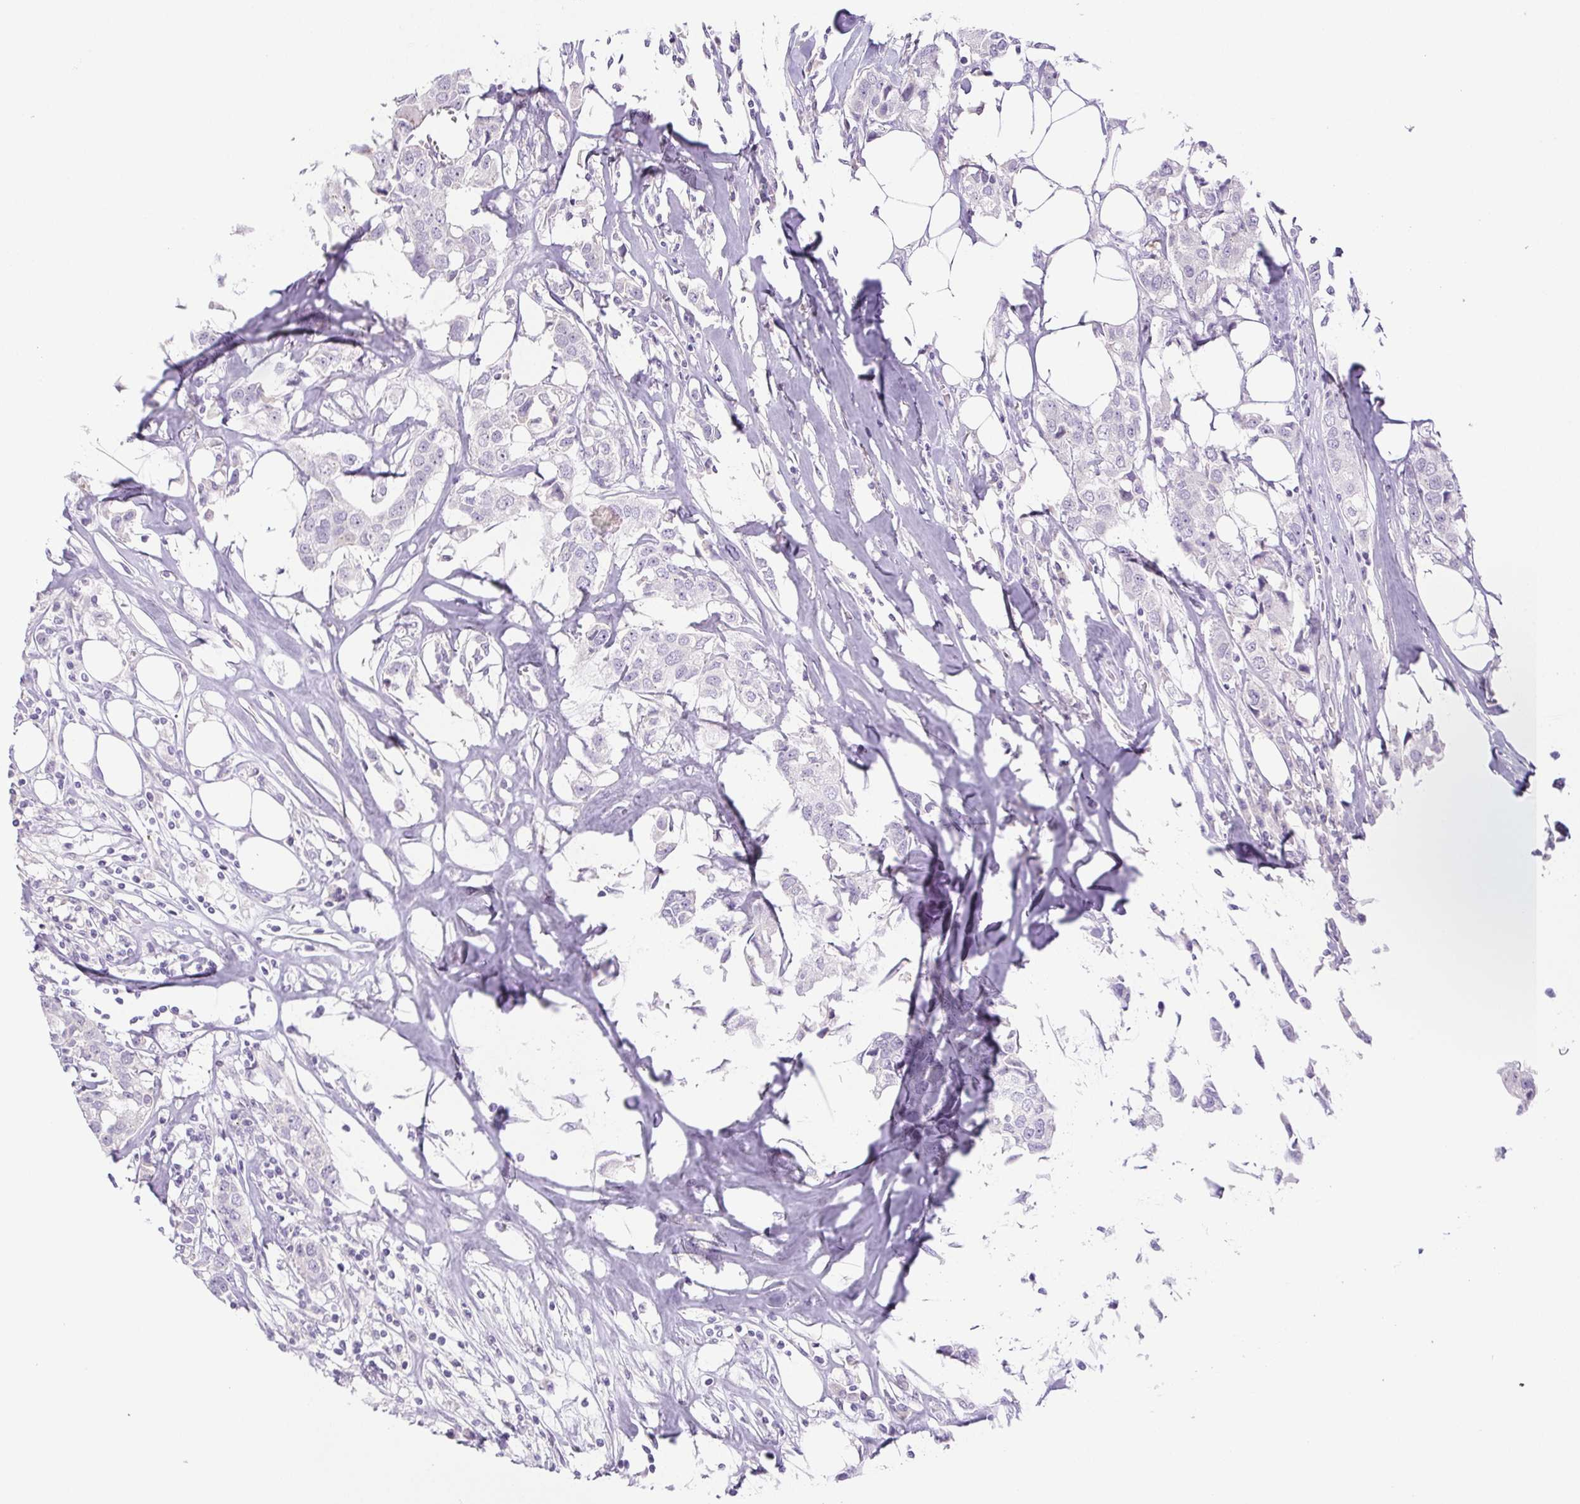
{"staining": {"intensity": "negative", "quantity": "none", "location": "none"}, "tissue": "breast cancer", "cell_type": "Tumor cells", "image_type": "cancer", "snomed": [{"axis": "morphology", "description": "Duct carcinoma"}, {"axis": "topography", "description": "Breast"}], "caption": "Micrograph shows no protein staining in tumor cells of breast intraductal carcinoma tissue.", "gene": "PAPPA2", "patient": {"sex": "female", "age": 80}}